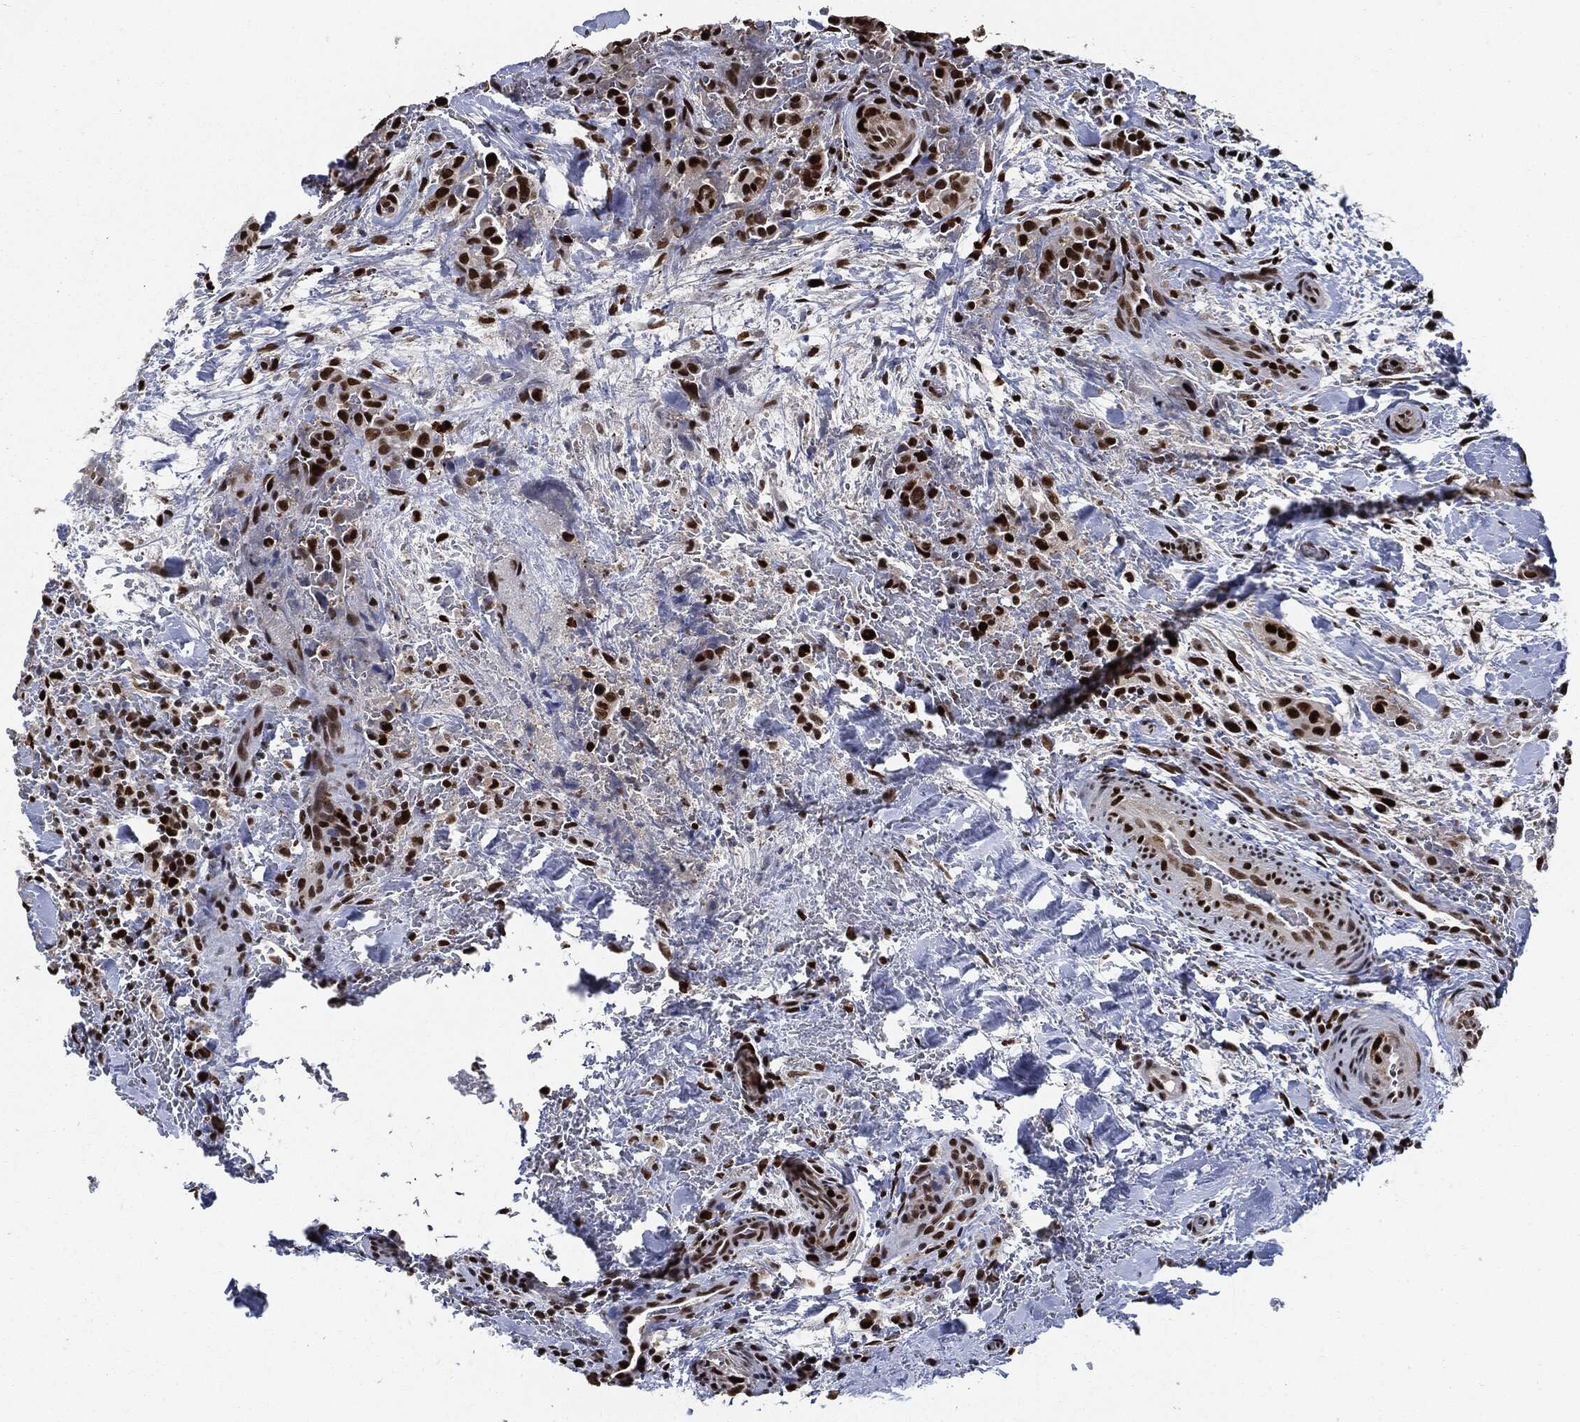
{"staining": {"intensity": "strong", "quantity": ">75%", "location": "nuclear"}, "tissue": "thyroid cancer", "cell_type": "Tumor cells", "image_type": "cancer", "snomed": [{"axis": "morphology", "description": "Papillary adenocarcinoma, NOS"}, {"axis": "topography", "description": "Thyroid gland"}], "caption": "A high amount of strong nuclear expression is present in about >75% of tumor cells in papillary adenocarcinoma (thyroid) tissue. The staining was performed using DAB (3,3'-diaminobenzidine) to visualize the protein expression in brown, while the nuclei were stained in blue with hematoxylin (Magnification: 20x).", "gene": "PCNA", "patient": {"sex": "male", "age": 61}}